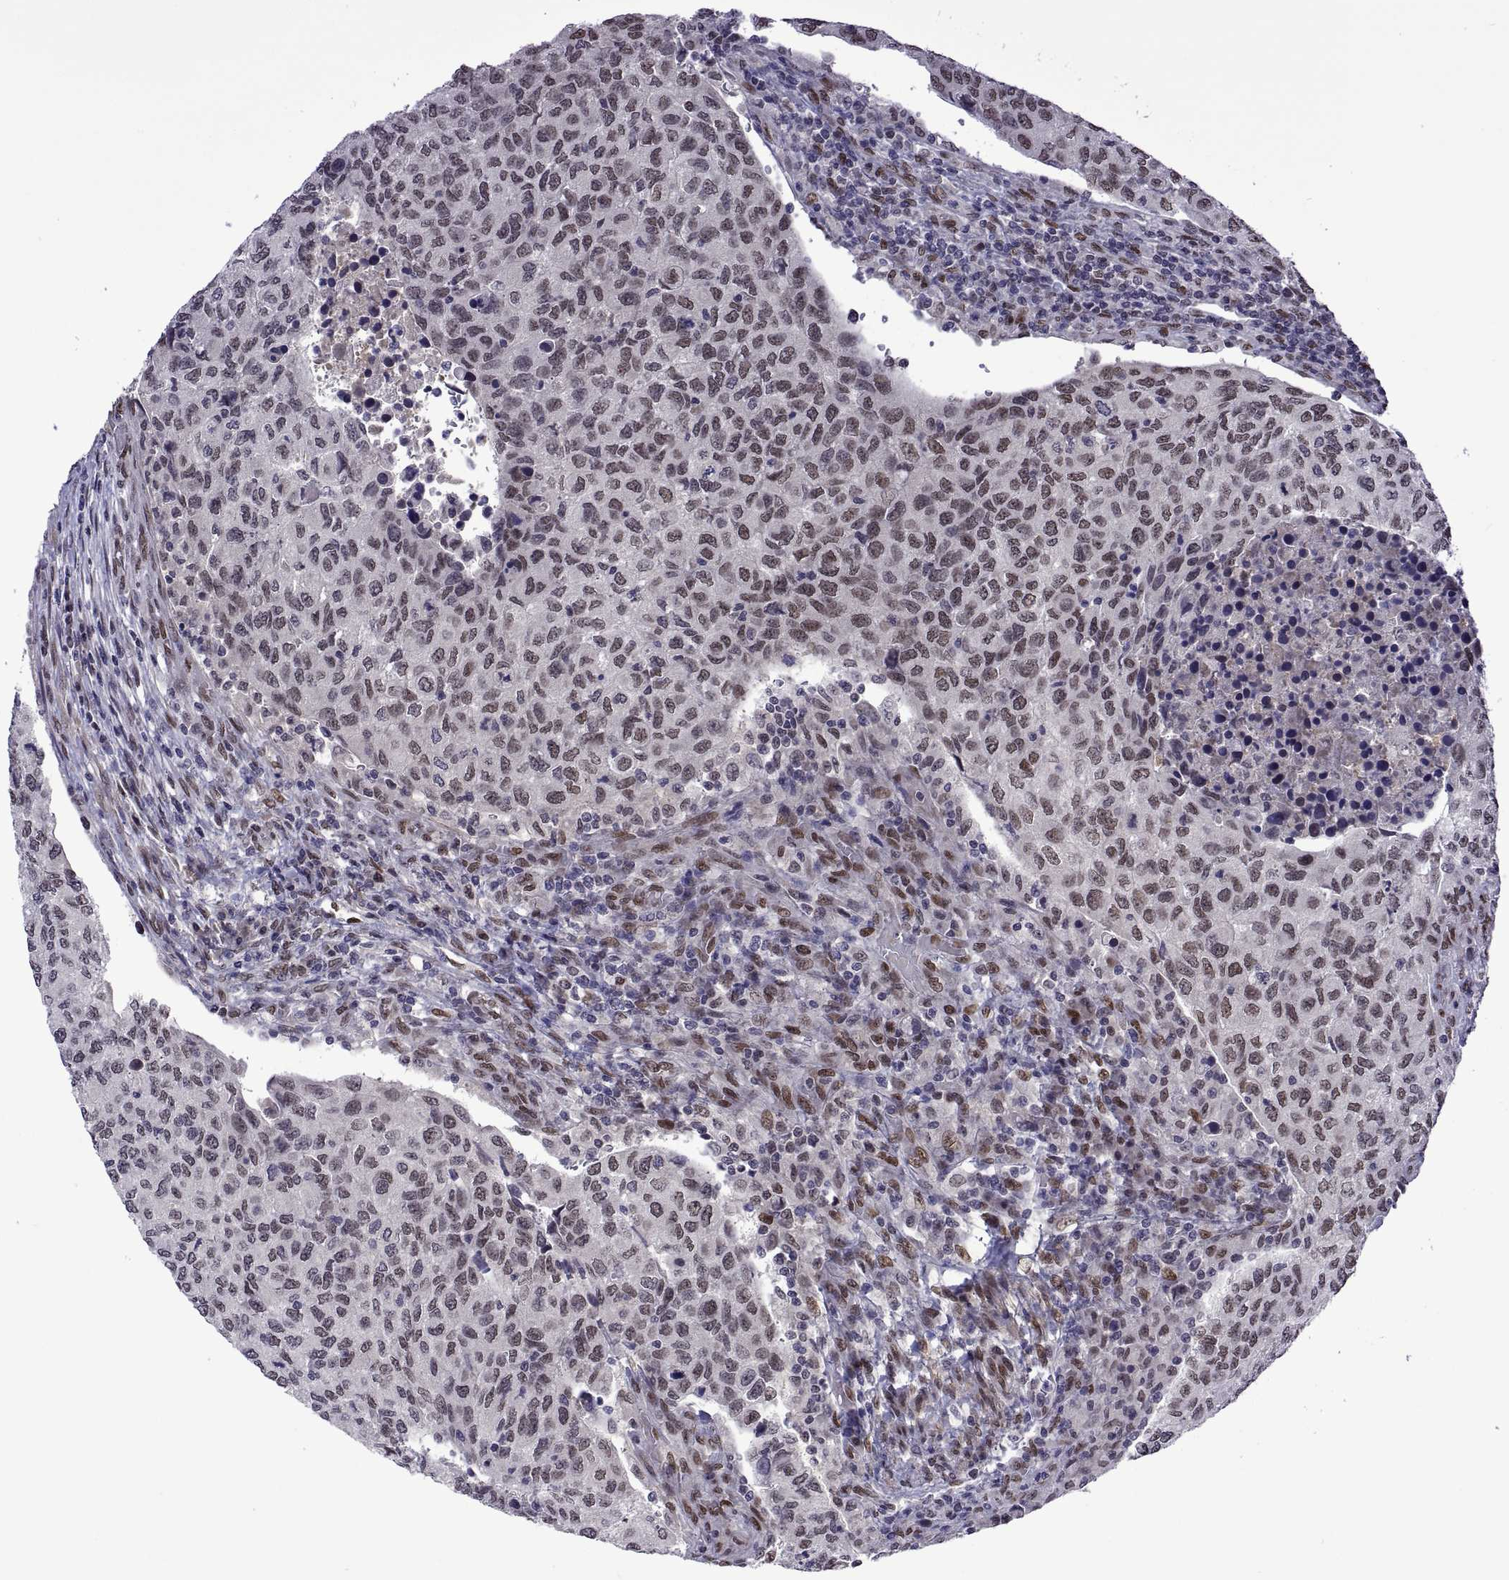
{"staining": {"intensity": "weak", "quantity": ">75%", "location": "nuclear"}, "tissue": "urothelial cancer", "cell_type": "Tumor cells", "image_type": "cancer", "snomed": [{"axis": "morphology", "description": "Urothelial carcinoma, High grade"}, {"axis": "topography", "description": "Urinary bladder"}], "caption": "Immunohistochemical staining of urothelial cancer reveals low levels of weak nuclear protein expression in approximately >75% of tumor cells.", "gene": "NR4A1", "patient": {"sex": "female", "age": 78}}